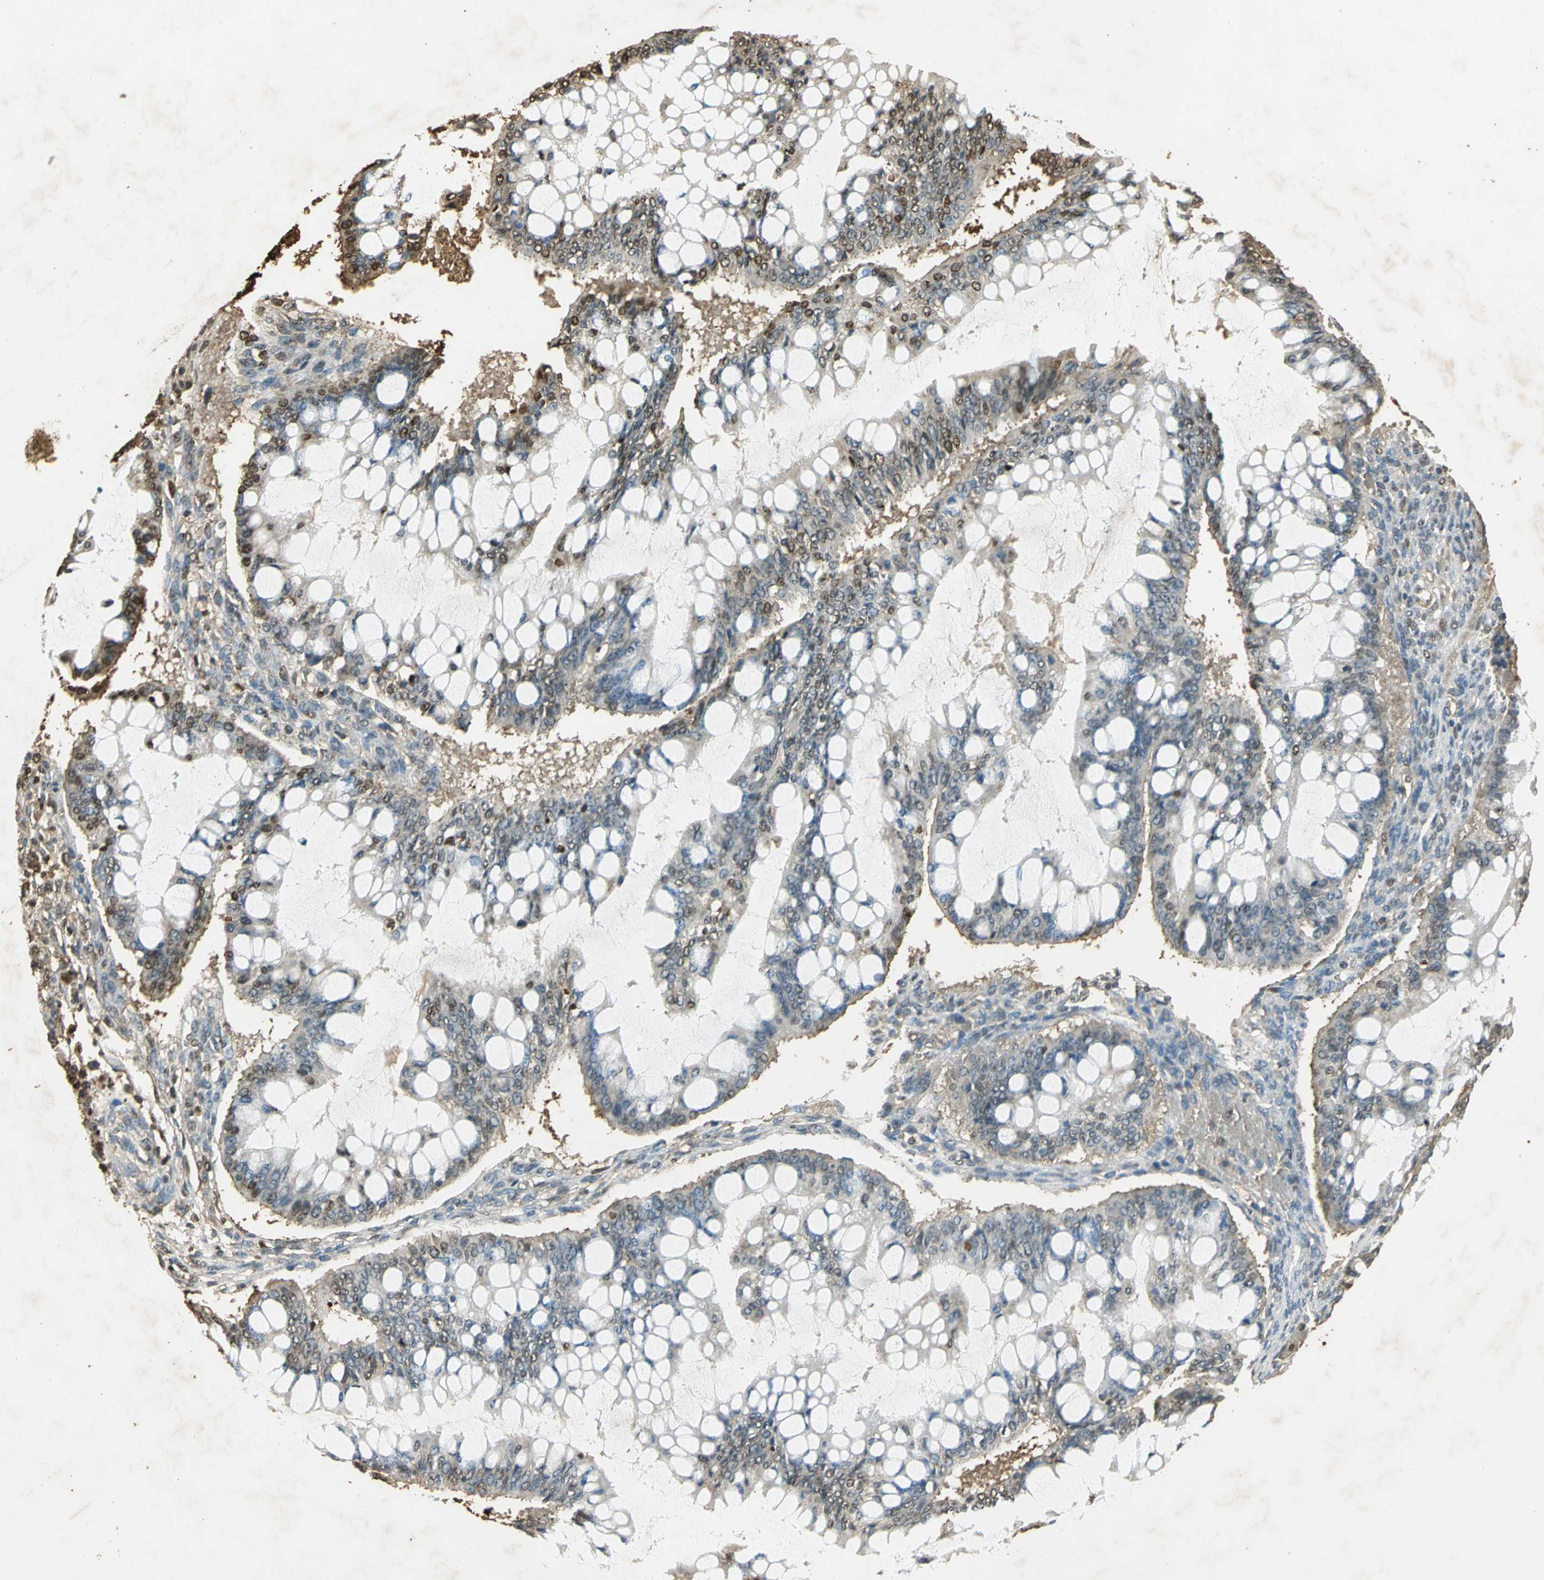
{"staining": {"intensity": "weak", "quantity": ">75%", "location": "cytoplasmic/membranous"}, "tissue": "ovarian cancer", "cell_type": "Tumor cells", "image_type": "cancer", "snomed": [{"axis": "morphology", "description": "Cystadenocarcinoma, mucinous, NOS"}, {"axis": "topography", "description": "Ovary"}], "caption": "Protein staining of ovarian cancer tissue exhibits weak cytoplasmic/membranous expression in about >75% of tumor cells.", "gene": "GAPDH", "patient": {"sex": "female", "age": 73}}